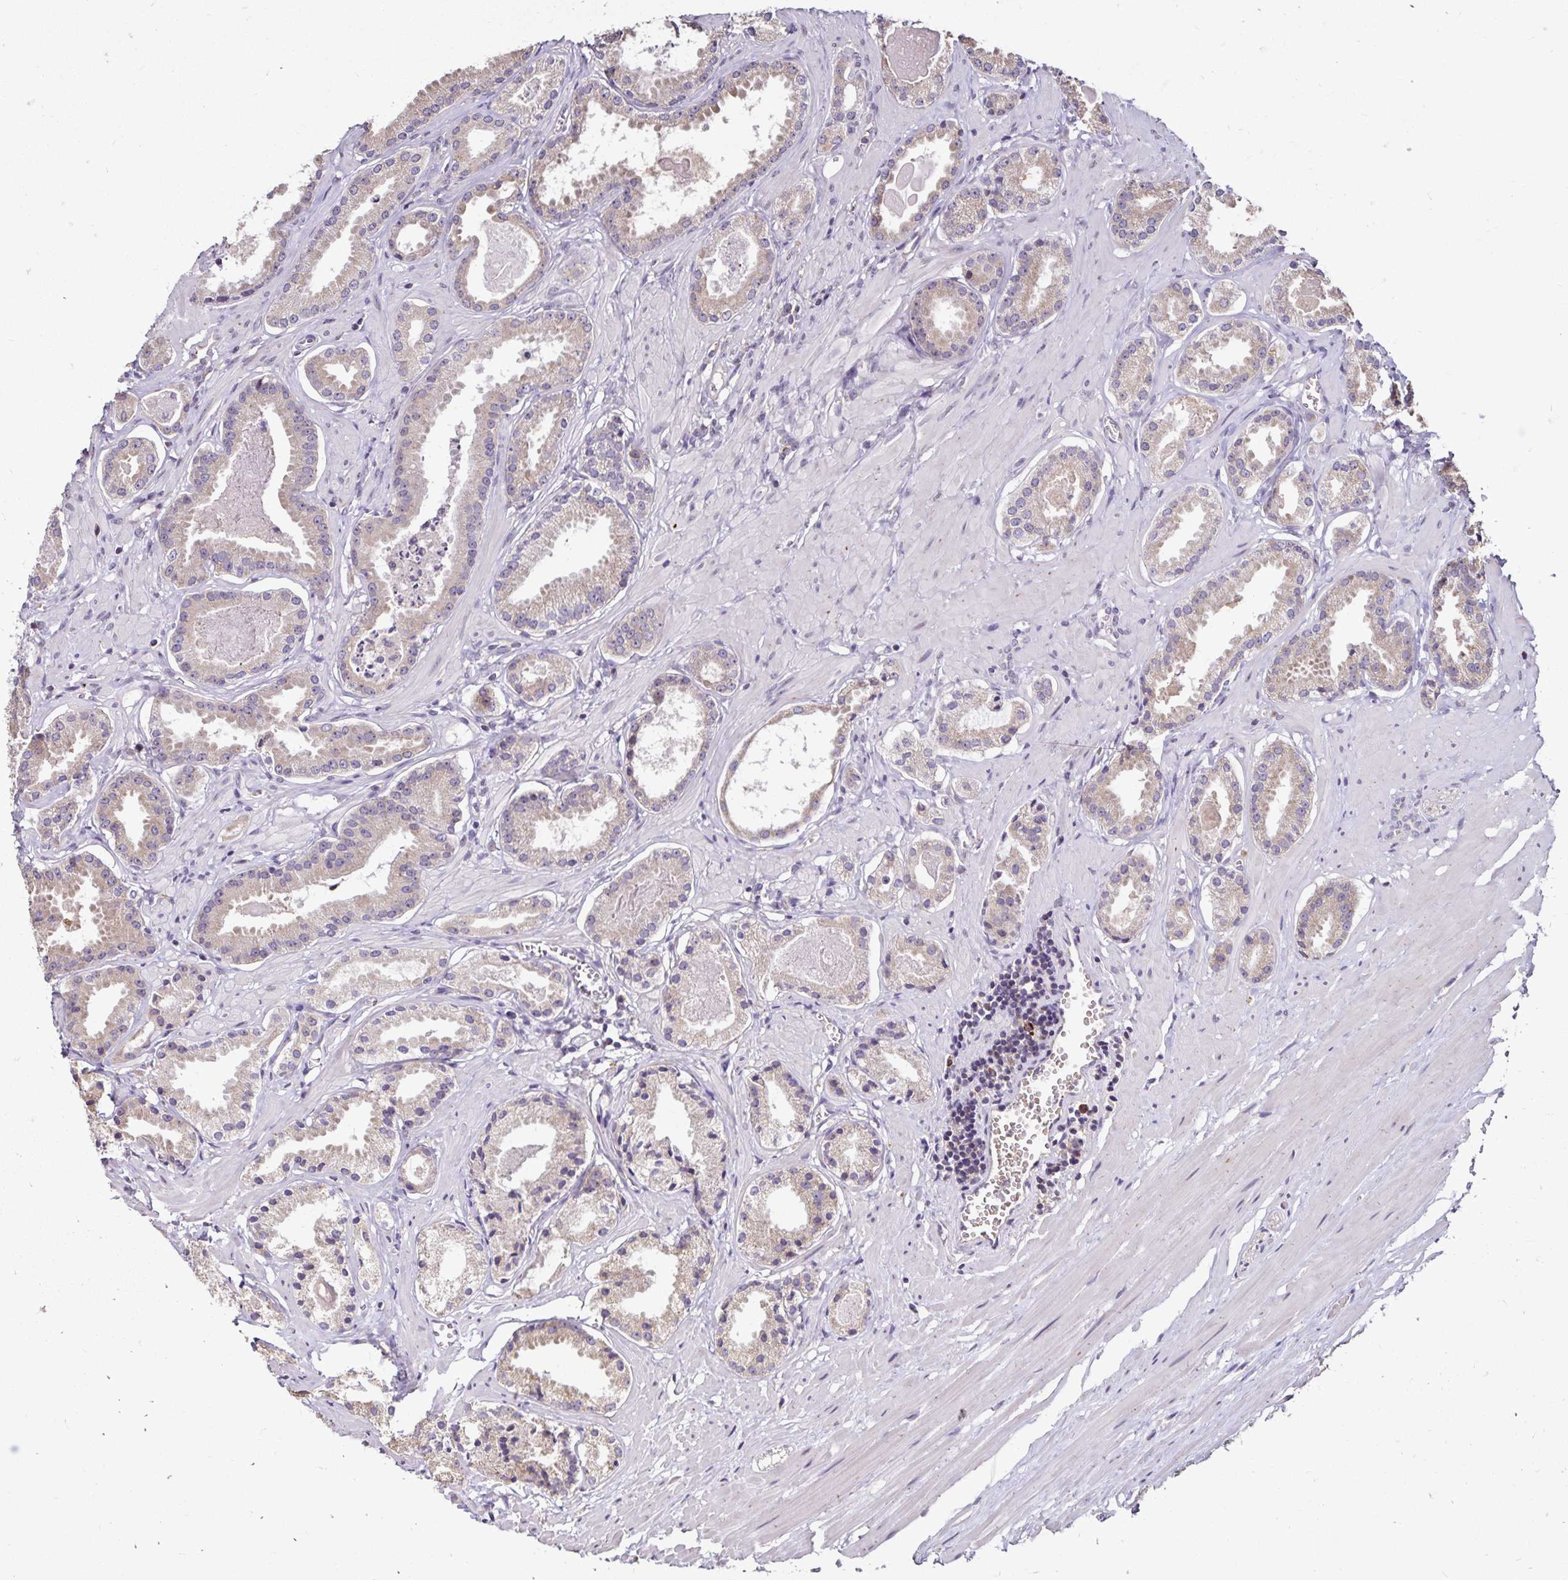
{"staining": {"intensity": "moderate", "quantity": "<25%", "location": "cytoplasmic/membranous"}, "tissue": "prostate cancer", "cell_type": "Tumor cells", "image_type": "cancer", "snomed": [{"axis": "morphology", "description": "Adenocarcinoma, NOS"}, {"axis": "morphology", "description": "Adenocarcinoma, Low grade"}, {"axis": "topography", "description": "Prostate"}], "caption": "Adenocarcinoma (low-grade) (prostate) stained with a protein marker reveals moderate staining in tumor cells.", "gene": "EMC10", "patient": {"sex": "male", "age": 64}}